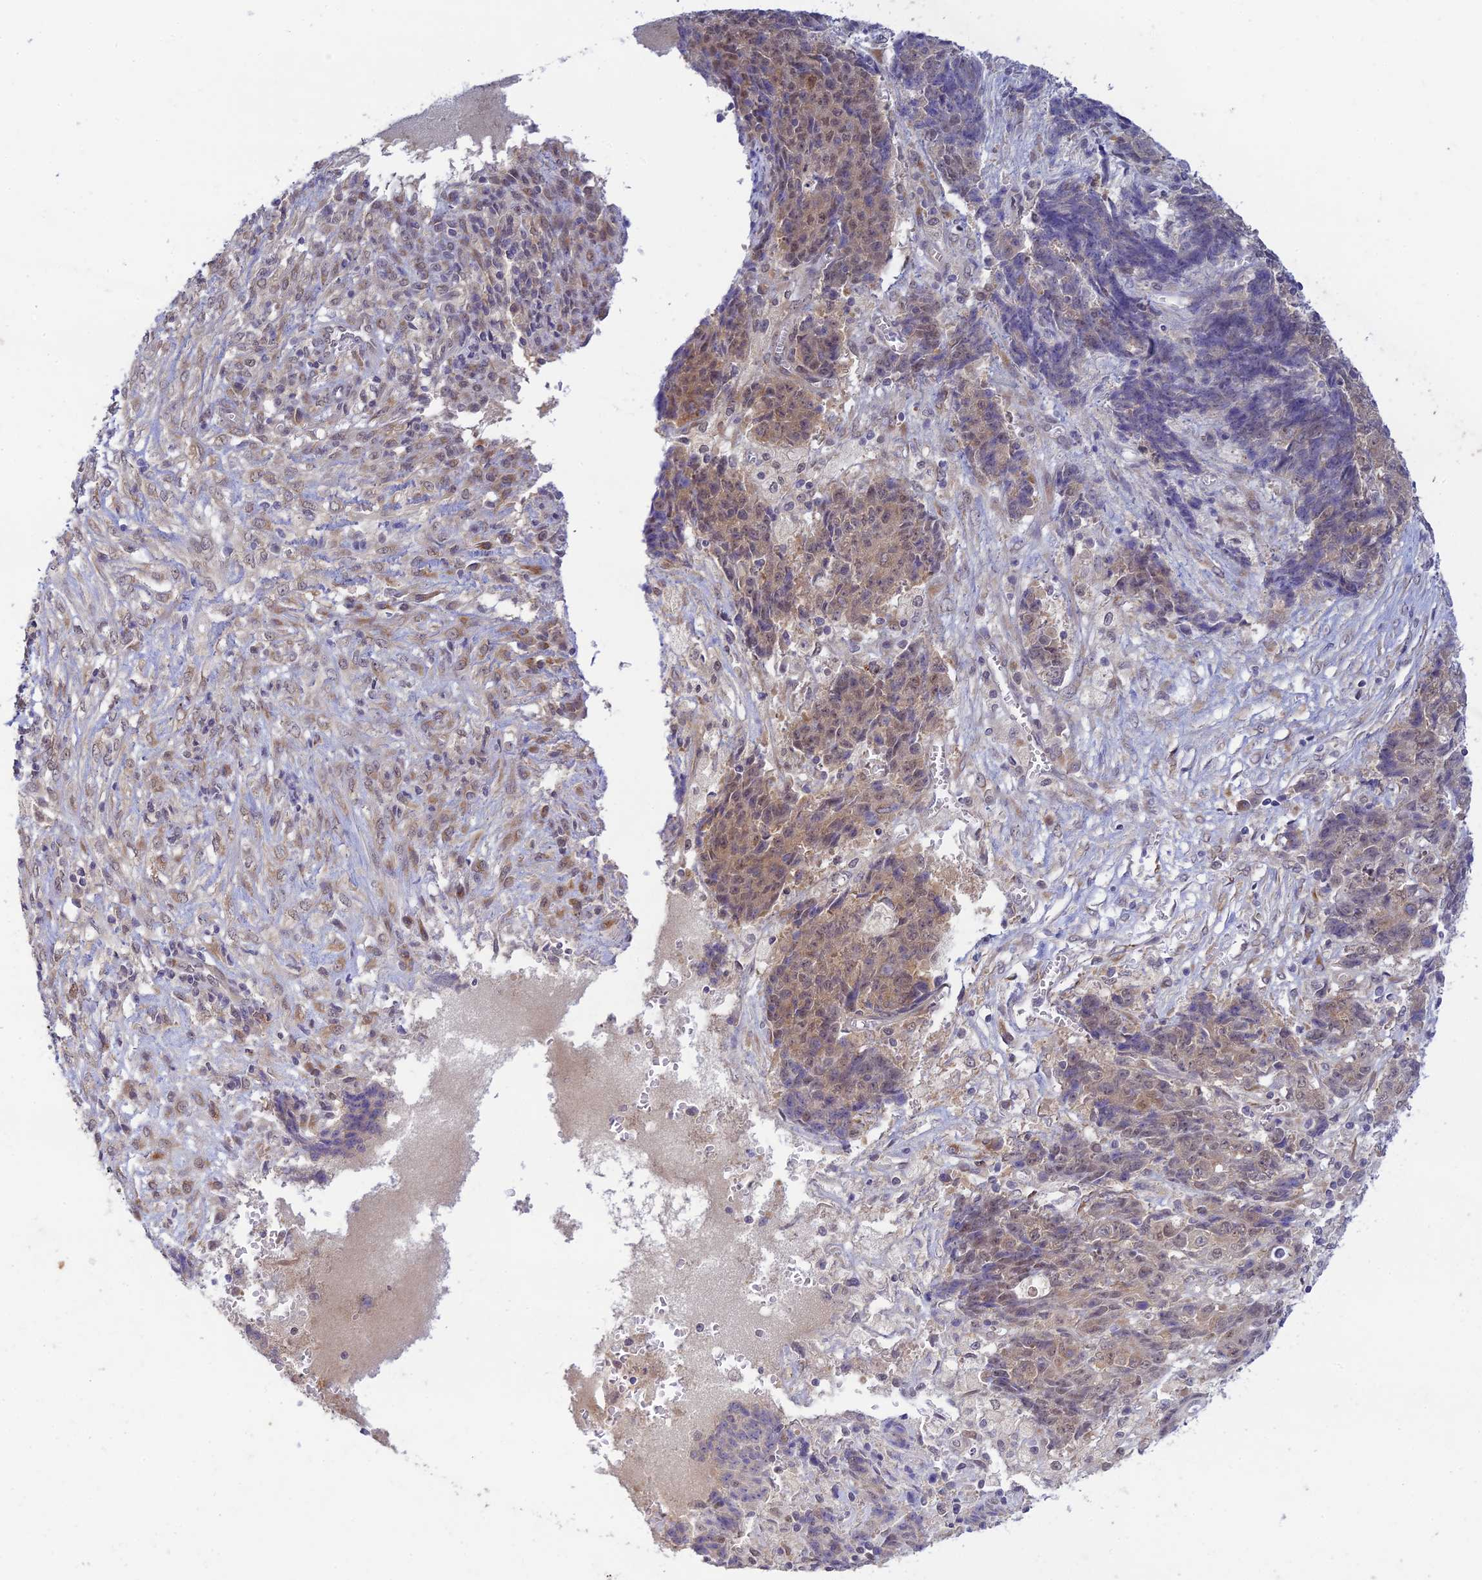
{"staining": {"intensity": "weak", "quantity": "25%-75%", "location": "nuclear"}, "tissue": "ovarian cancer", "cell_type": "Tumor cells", "image_type": "cancer", "snomed": [{"axis": "morphology", "description": "Carcinoma, endometroid"}, {"axis": "topography", "description": "Ovary"}], "caption": "Approximately 25%-75% of tumor cells in human endometroid carcinoma (ovarian) exhibit weak nuclear protein staining as visualized by brown immunohistochemical staining.", "gene": "SKIC8", "patient": {"sex": "female", "age": 42}}